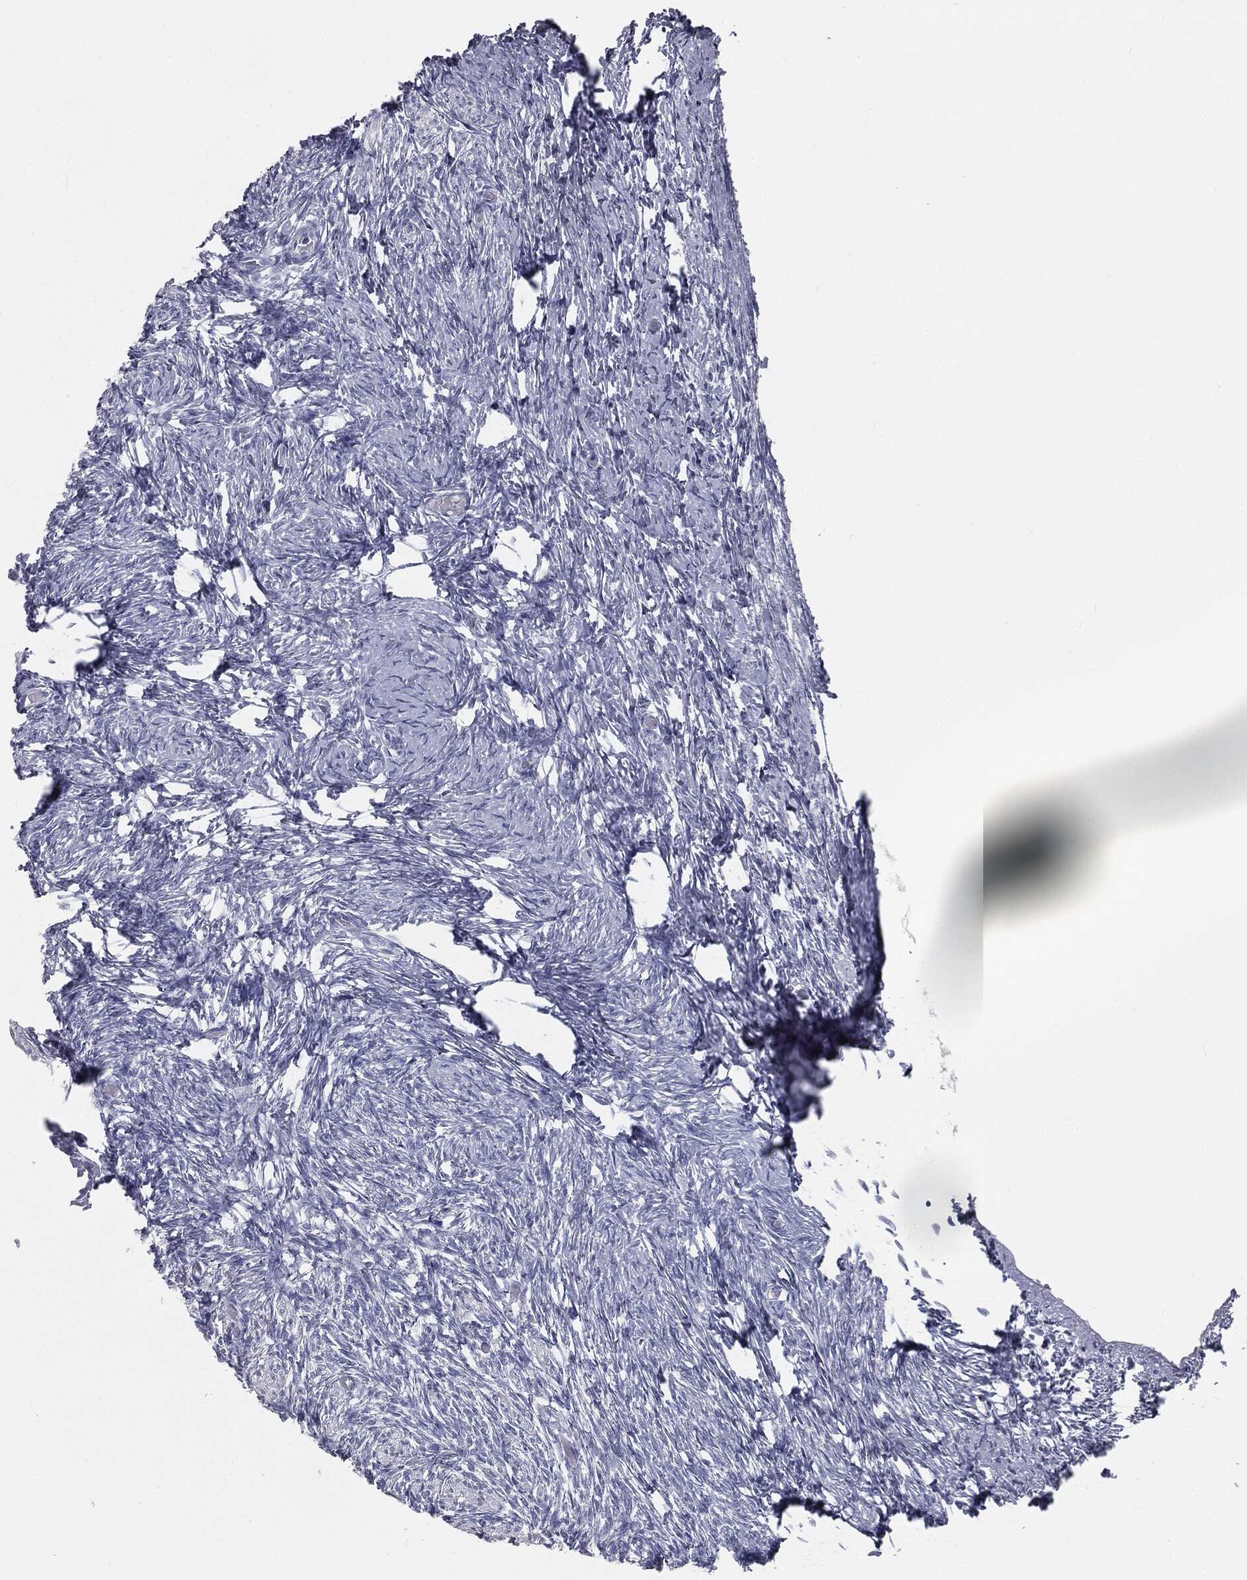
{"staining": {"intensity": "negative", "quantity": "none", "location": "none"}, "tissue": "ovary", "cell_type": "Follicle cells", "image_type": "normal", "snomed": [{"axis": "morphology", "description": "Normal tissue, NOS"}, {"axis": "topography", "description": "Ovary"}], "caption": "This is an immunohistochemistry (IHC) histopathology image of normal human ovary. There is no positivity in follicle cells.", "gene": "PRAME", "patient": {"sex": "female", "age": 39}}